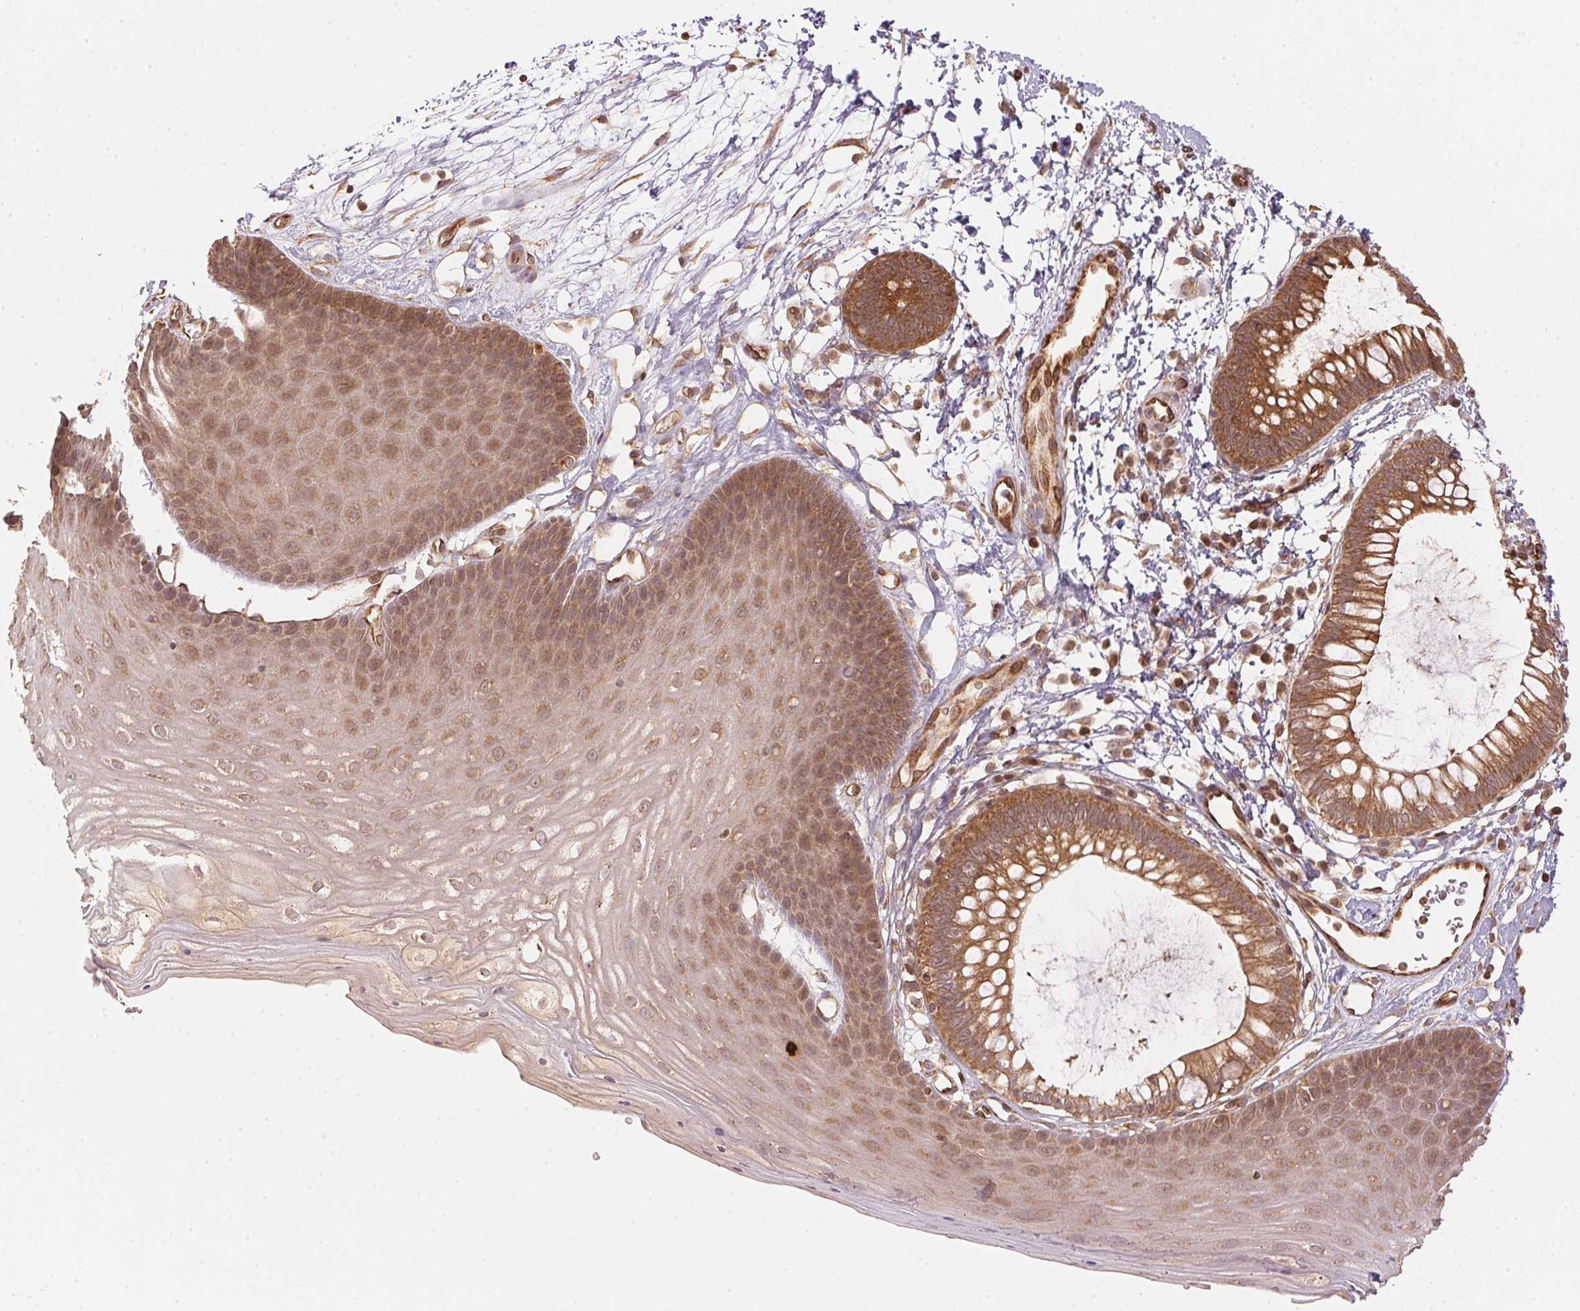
{"staining": {"intensity": "moderate", "quantity": ">75%", "location": "cytoplasmic/membranous"}, "tissue": "skin", "cell_type": "Epidermal cells", "image_type": "normal", "snomed": [{"axis": "morphology", "description": "Normal tissue, NOS"}, {"axis": "topography", "description": "Anal"}], "caption": "The image shows immunohistochemical staining of unremarkable skin. There is moderate cytoplasmic/membranous expression is seen in about >75% of epidermal cells.", "gene": "STRN4", "patient": {"sex": "male", "age": 53}}